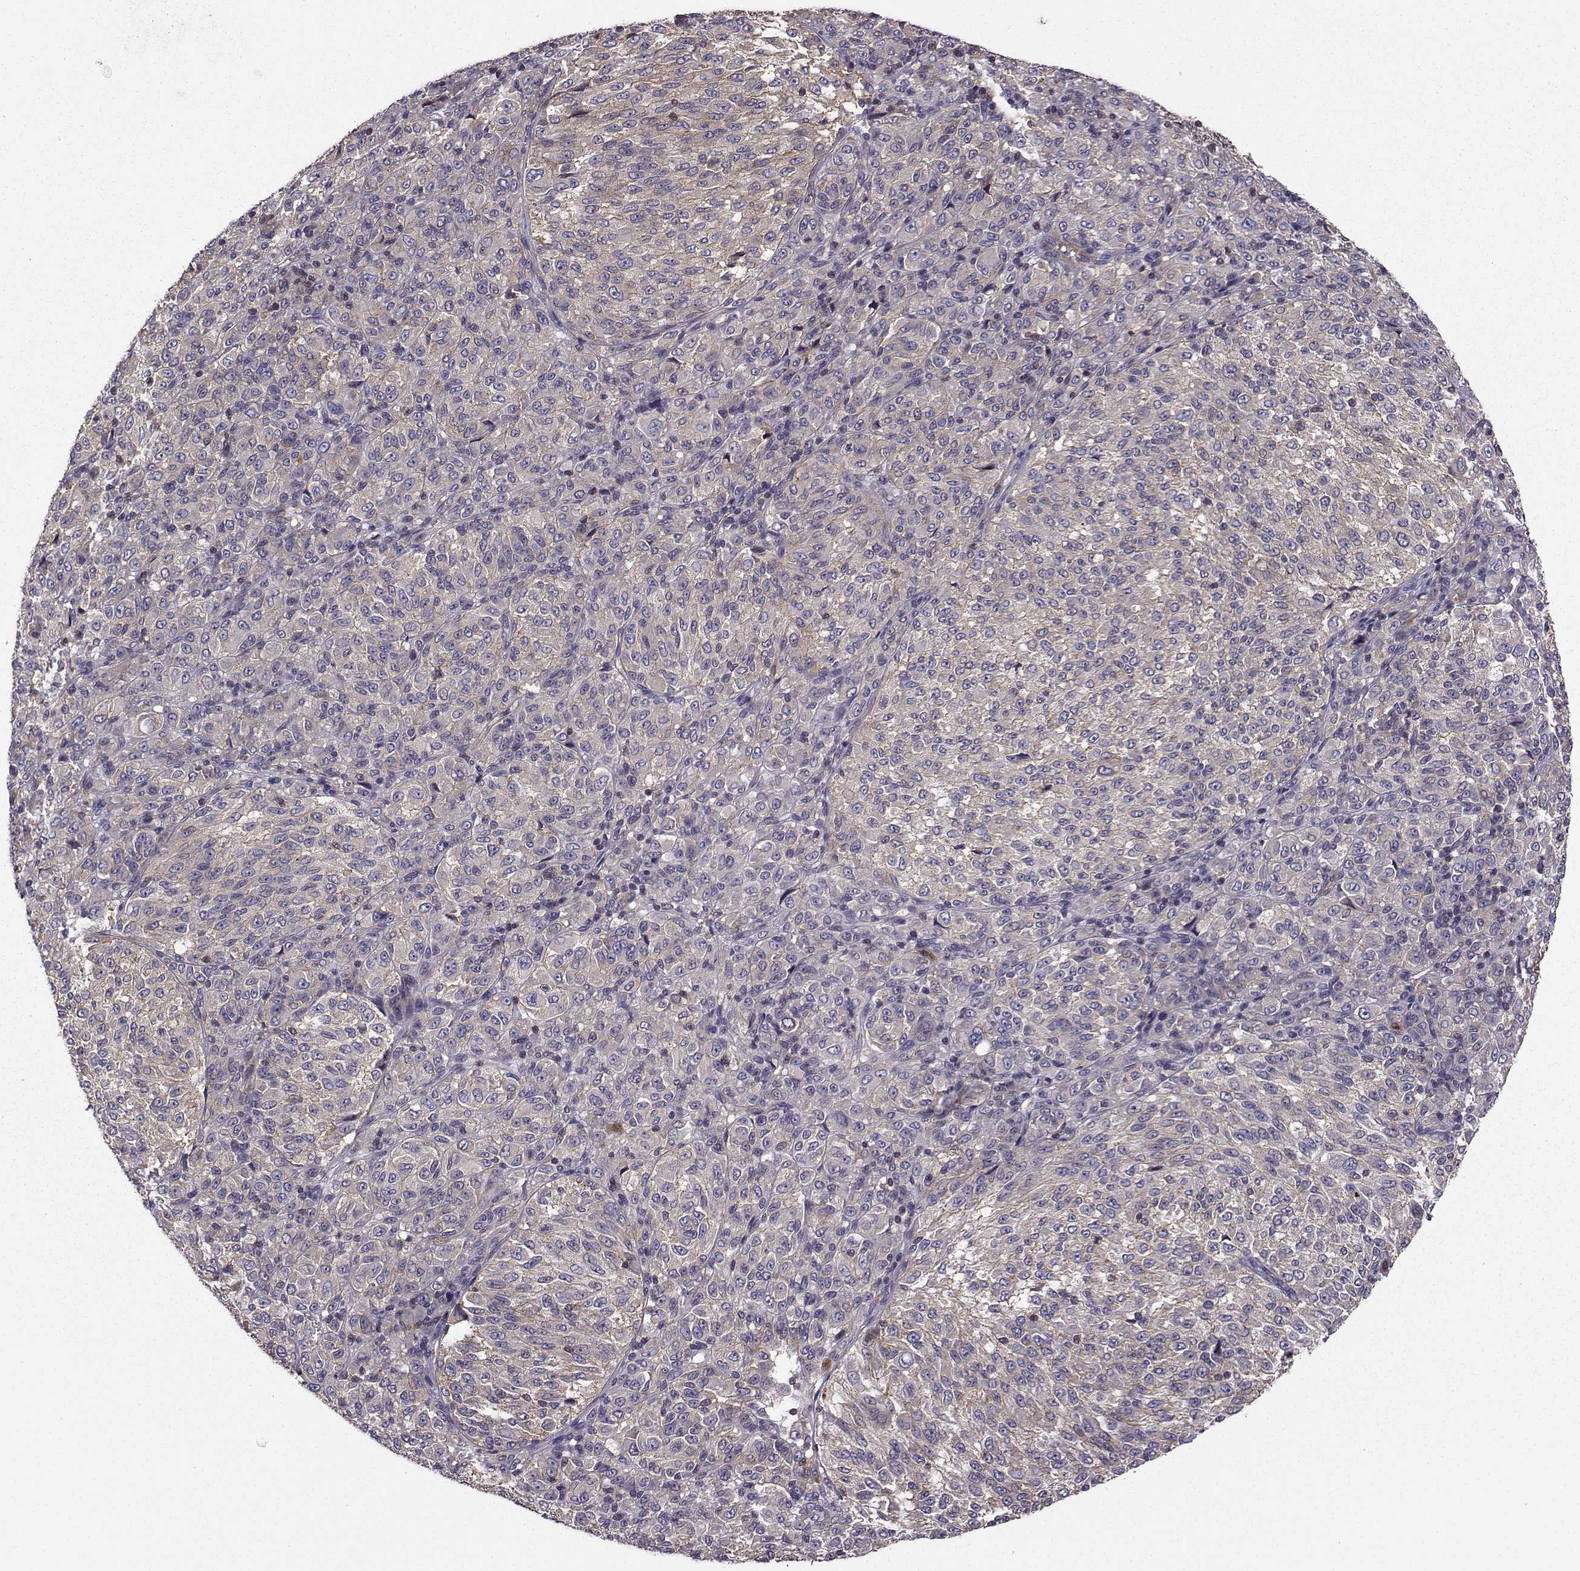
{"staining": {"intensity": "weak", "quantity": "<25%", "location": "cytoplasmic/membranous"}, "tissue": "melanoma", "cell_type": "Tumor cells", "image_type": "cancer", "snomed": [{"axis": "morphology", "description": "Malignant melanoma, Metastatic site"}, {"axis": "topography", "description": "Brain"}], "caption": "Tumor cells show no significant expression in melanoma.", "gene": "ITGB8", "patient": {"sex": "female", "age": 56}}